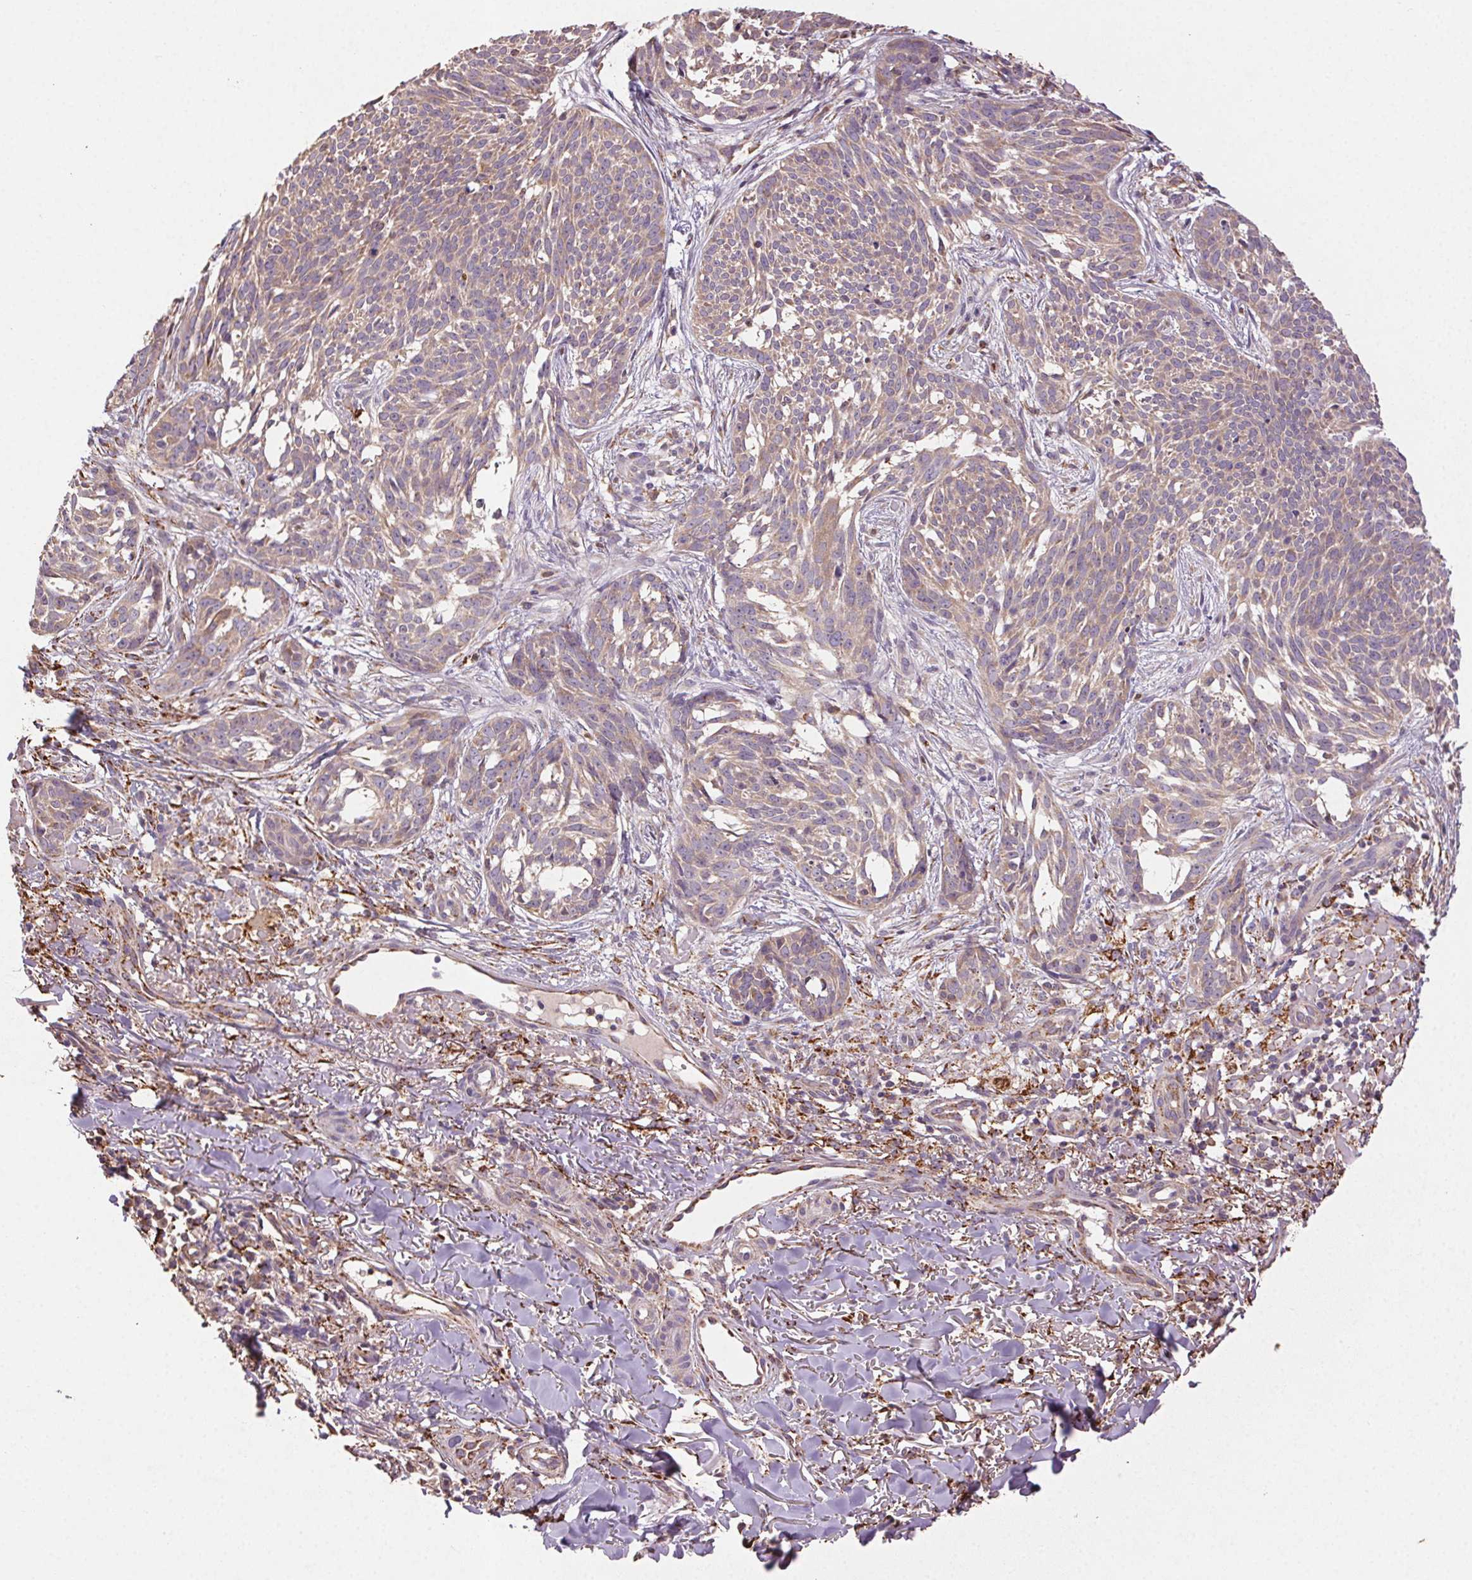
{"staining": {"intensity": "weak", "quantity": "25%-75%", "location": "cytoplasmic/membranous"}, "tissue": "skin cancer", "cell_type": "Tumor cells", "image_type": "cancer", "snomed": [{"axis": "morphology", "description": "Basal cell carcinoma"}, {"axis": "topography", "description": "Skin"}], "caption": "An immunohistochemistry (IHC) image of neoplastic tissue is shown. Protein staining in brown labels weak cytoplasmic/membranous positivity in basal cell carcinoma (skin) within tumor cells.", "gene": "FNBP1L", "patient": {"sex": "male", "age": 88}}